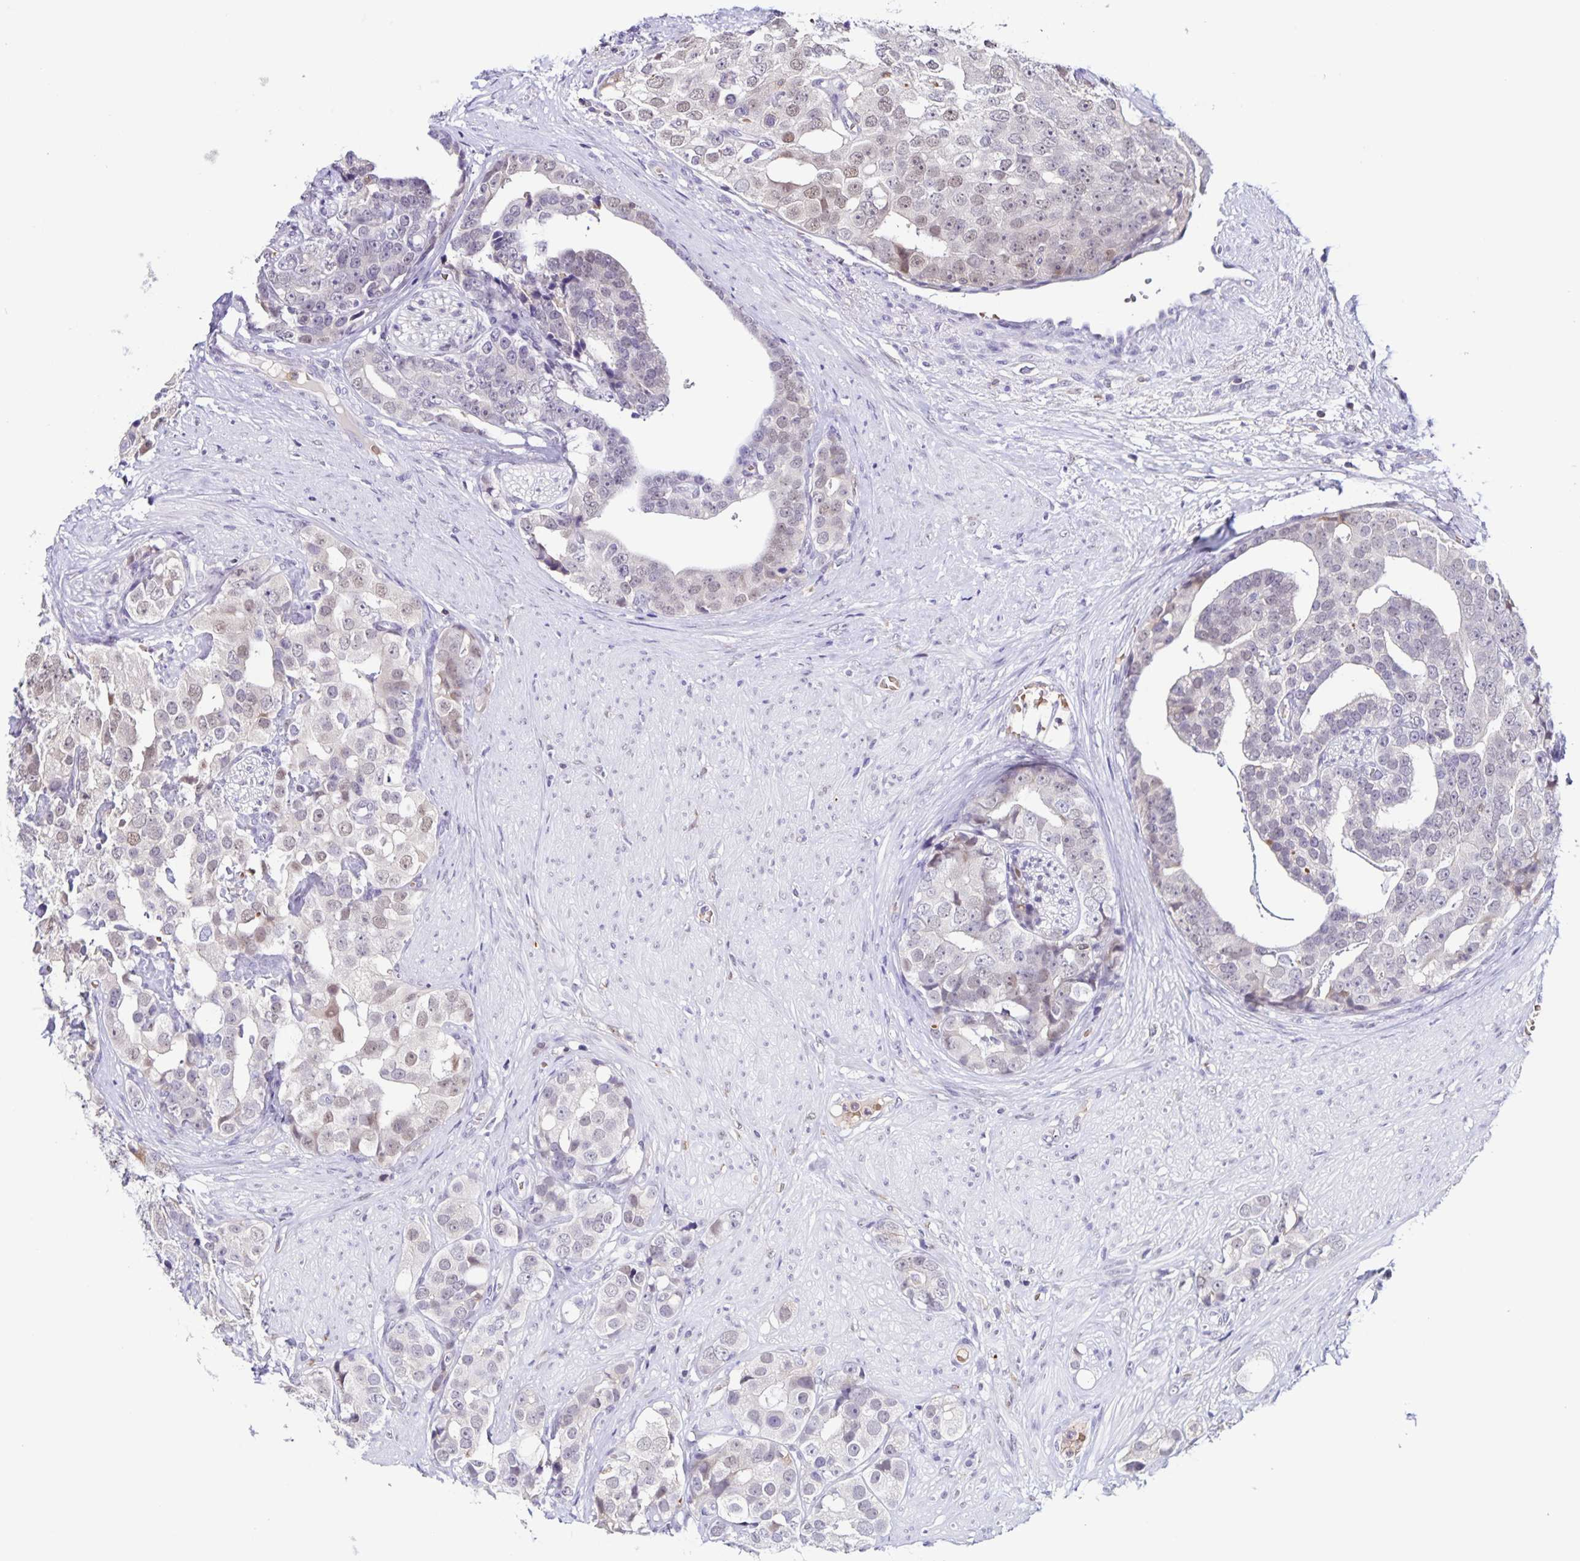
{"staining": {"intensity": "weak", "quantity": "<25%", "location": "nuclear"}, "tissue": "prostate cancer", "cell_type": "Tumor cells", "image_type": "cancer", "snomed": [{"axis": "morphology", "description": "Adenocarcinoma, High grade"}, {"axis": "topography", "description": "Prostate"}], "caption": "The micrograph displays no significant positivity in tumor cells of prostate cancer (high-grade adenocarcinoma). (DAB (3,3'-diaminobenzidine) immunohistochemistry (IHC), high magnification).", "gene": "STPG4", "patient": {"sex": "male", "age": 71}}